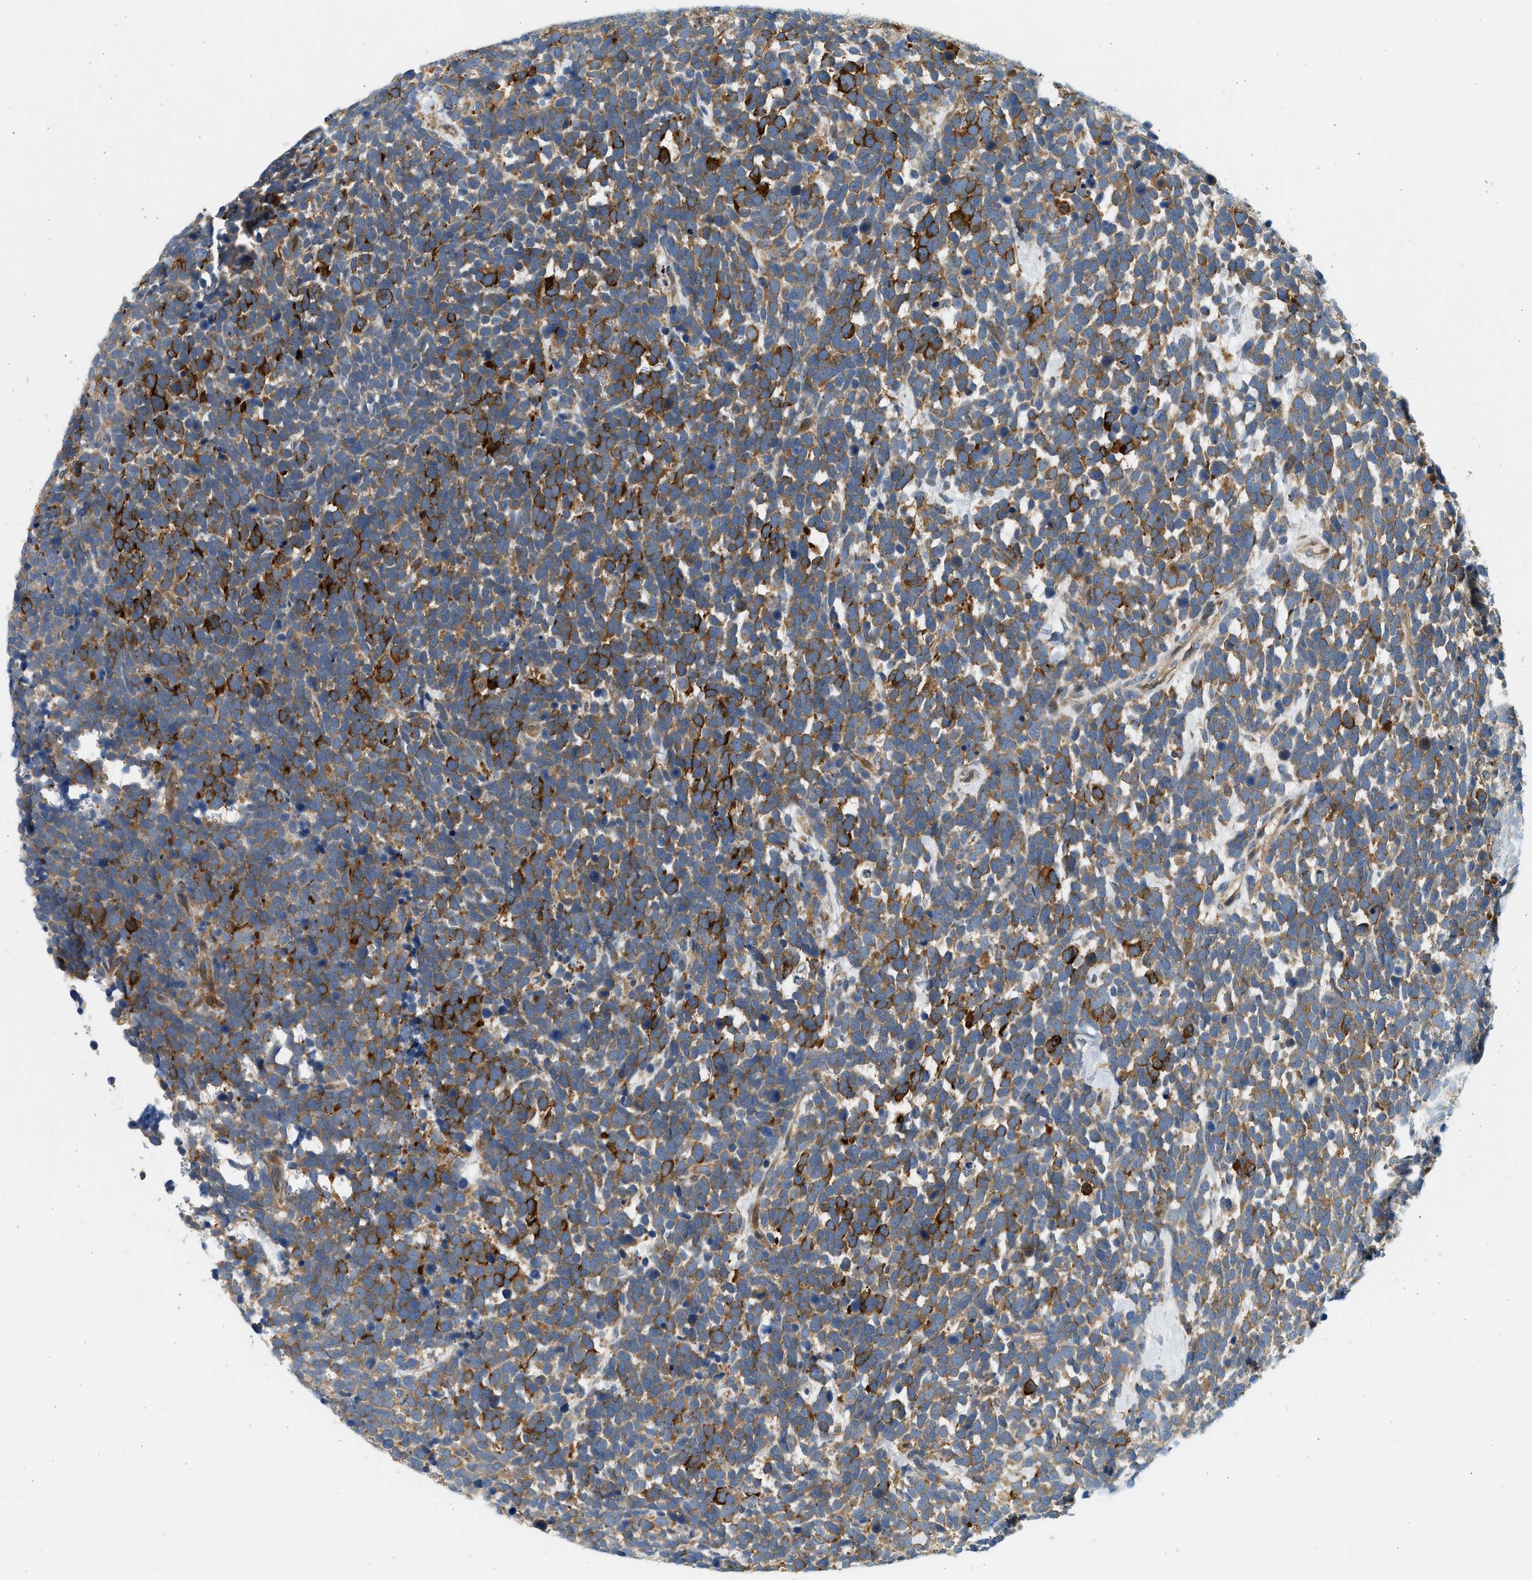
{"staining": {"intensity": "strong", "quantity": "25%-75%", "location": "cytoplasmic/membranous"}, "tissue": "urothelial cancer", "cell_type": "Tumor cells", "image_type": "cancer", "snomed": [{"axis": "morphology", "description": "Urothelial carcinoma, High grade"}, {"axis": "topography", "description": "Urinary bladder"}], "caption": "This micrograph demonstrates immunohistochemistry staining of urothelial cancer, with high strong cytoplasmic/membranous staining in approximately 25%-75% of tumor cells.", "gene": "KDELR2", "patient": {"sex": "female", "age": 82}}